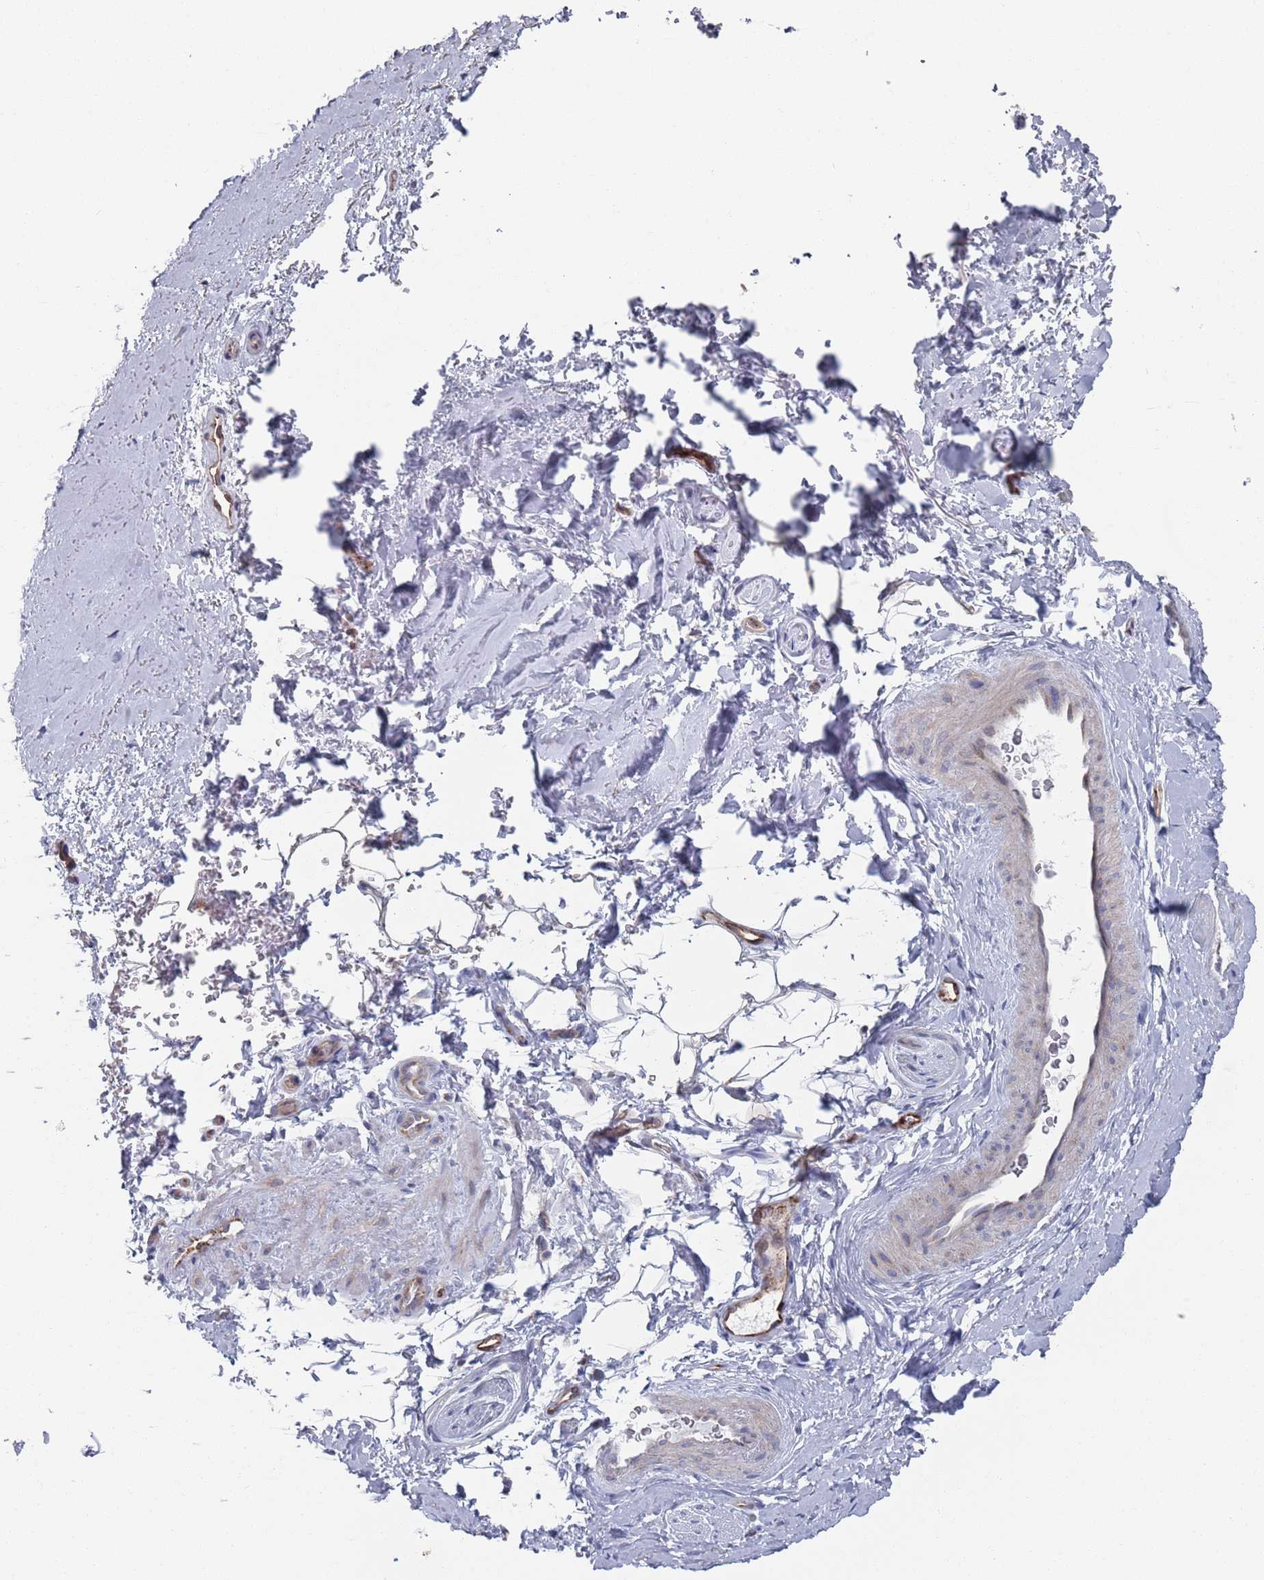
{"staining": {"intensity": "weak", "quantity": "<25%", "location": "cytoplasmic/membranous"}, "tissue": "smooth muscle", "cell_type": "Smooth muscle cells", "image_type": "normal", "snomed": [{"axis": "morphology", "description": "Normal tissue, NOS"}, {"axis": "topography", "description": "Smooth muscle"}, {"axis": "topography", "description": "Peripheral nerve tissue"}], "caption": "Immunohistochemistry (IHC) histopathology image of benign smooth muscle stained for a protein (brown), which demonstrates no expression in smooth muscle cells.", "gene": "CCDC106", "patient": {"sex": "male", "age": 69}}